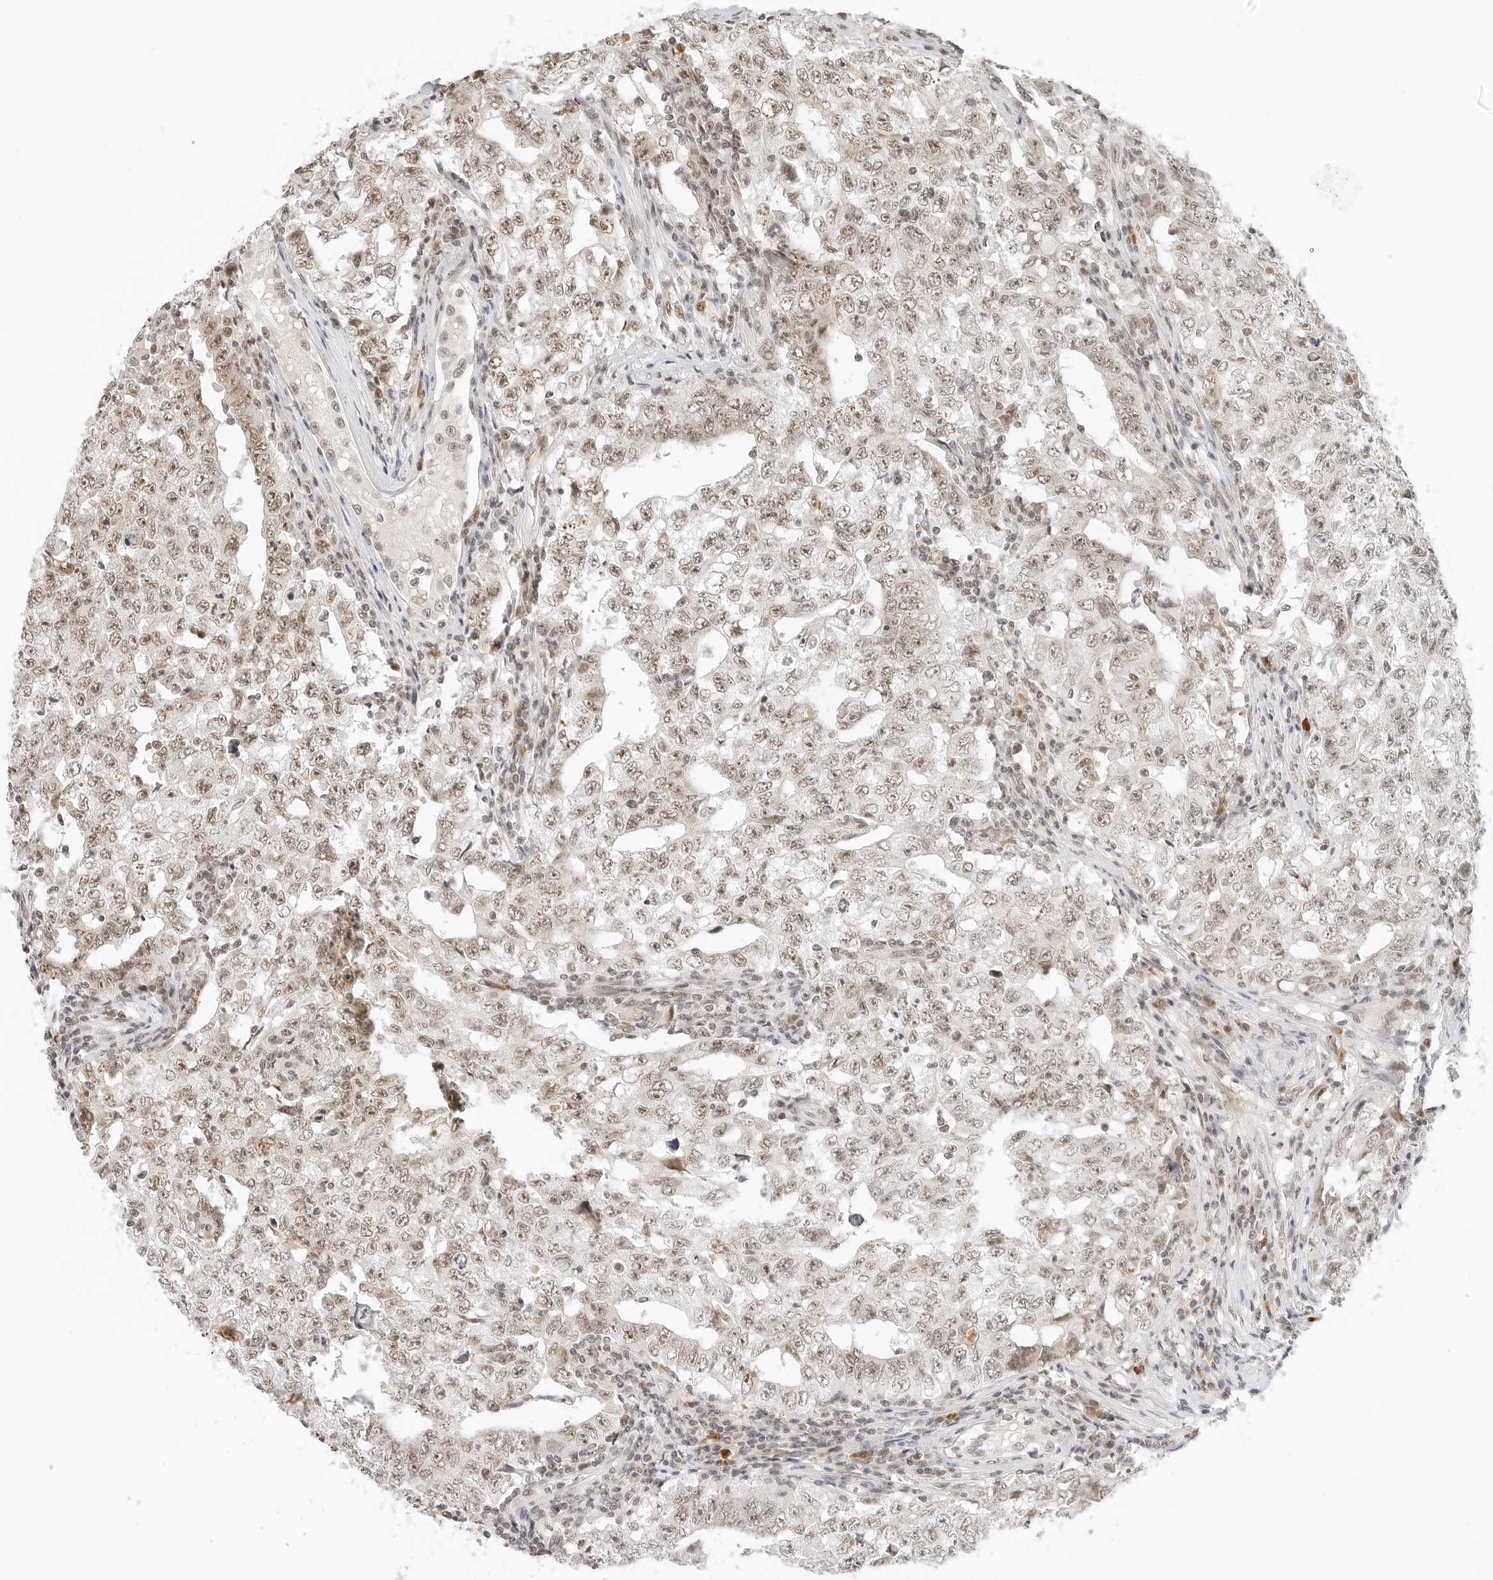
{"staining": {"intensity": "weak", "quantity": ">75%", "location": "nuclear"}, "tissue": "testis cancer", "cell_type": "Tumor cells", "image_type": "cancer", "snomed": [{"axis": "morphology", "description": "Carcinoma, Embryonal, NOS"}, {"axis": "topography", "description": "Testis"}], "caption": "A micrograph of testis embryonal carcinoma stained for a protein displays weak nuclear brown staining in tumor cells.", "gene": "NEO1", "patient": {"sex": "male", "age": 26}}